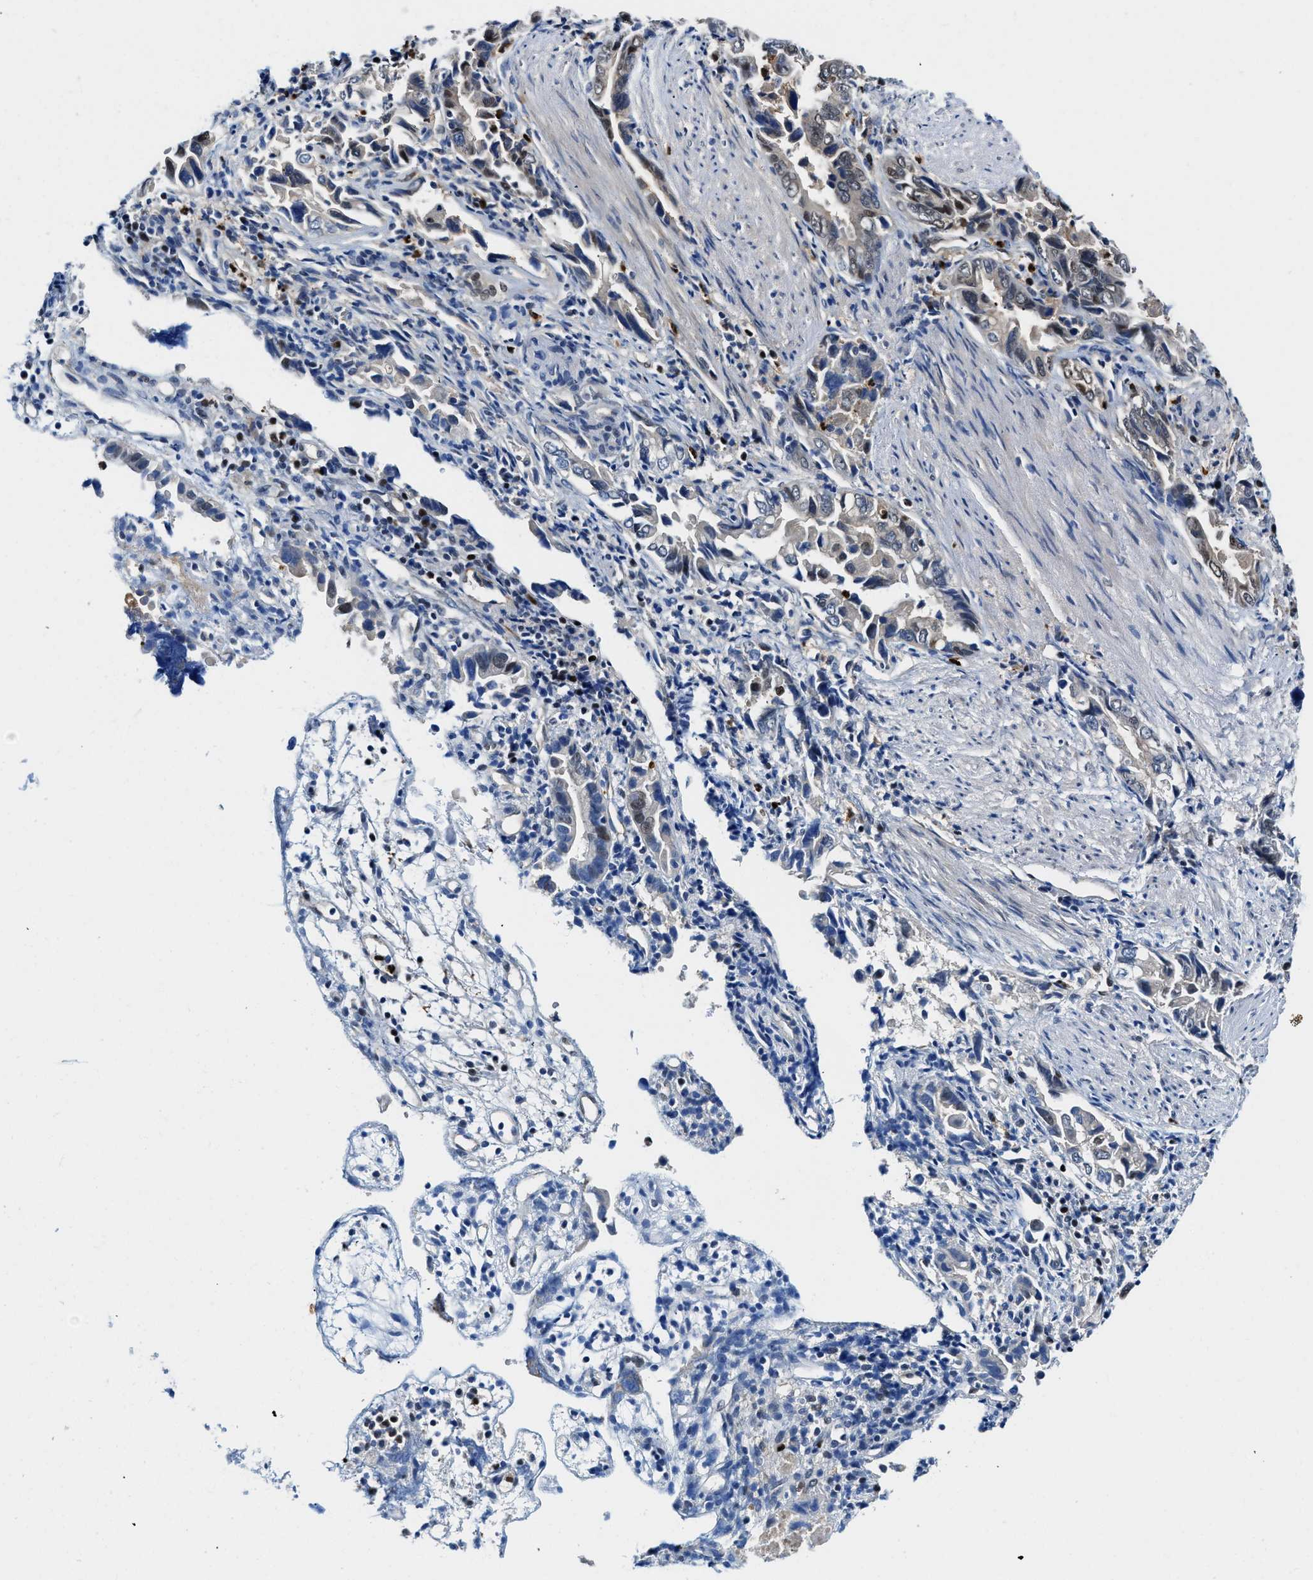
{"staining": {"intensity": "negative", "quantity": "none", "location": "none"}, "tissue": "liver cancer", "cell_type": "Tumor cells", "image_type": "cancer", "snomed": [{"axis": "morphology", "description": "Cholangiocarcinoma"}, {"axis": "topography", "description": "Liver"}], "caption": "Tumor cells show no significant protein expression in cholangiocarcinoma (liver).", "gene": "LTA4H", "patient": {"sex": "female", "age": 79}}